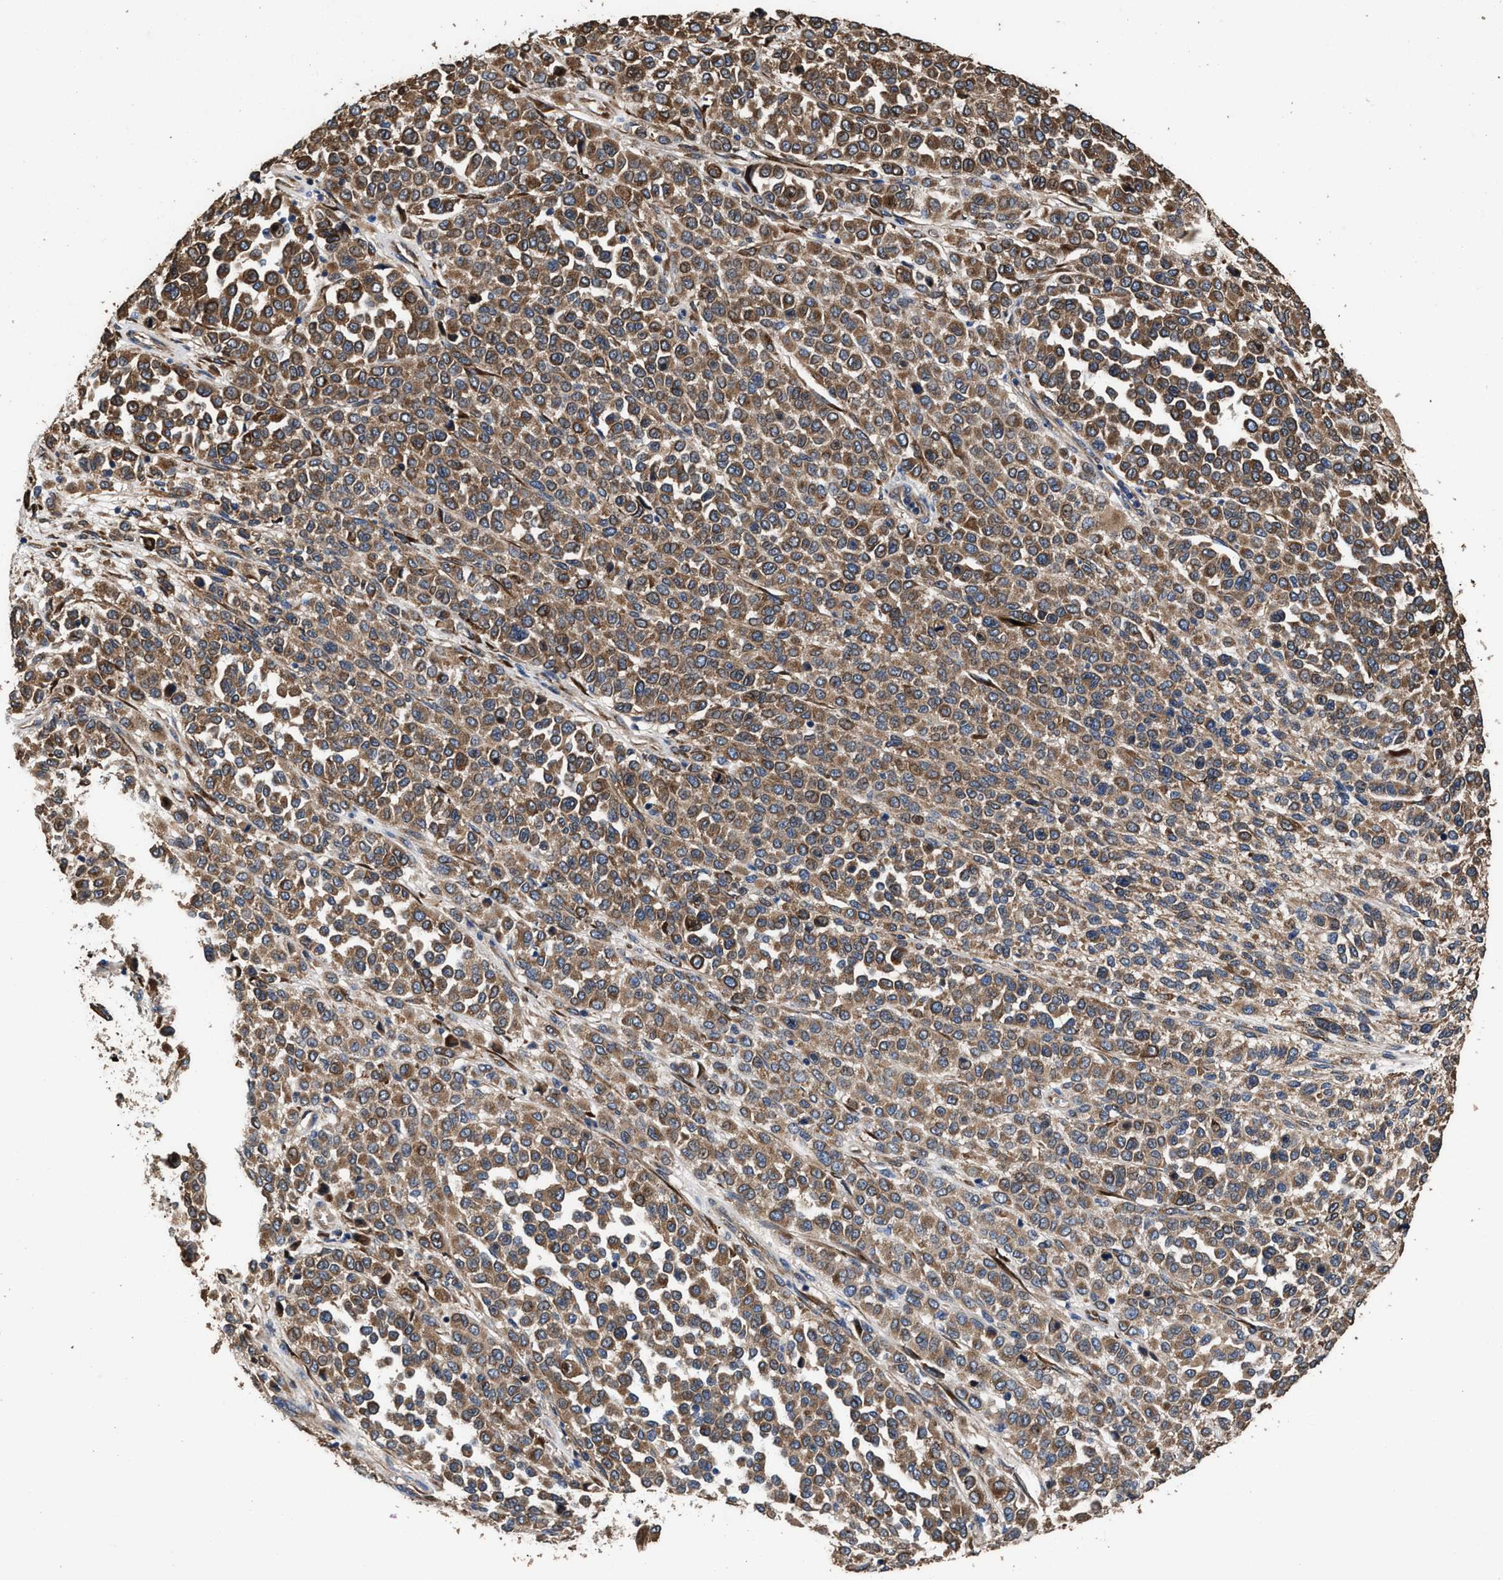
{"staining": {"intensity": "strong", "quantity": ">75%", "location": "cytoplasmic/membranous"}, "tissue": "melanoma", "cell_type": "Tumor cells", "image_type": "cancer", "snomed": [{"axis": "morphology", "description": "Malignant melanoma, Metastatic site"}, {"axis": "topography", "description": "Pancreas"}], "caption": "Human melanoma stained with a protein marker shows strong staining in tumor cells.", "gene": "IDNK", "patient": {"sex": "female", "age": 30}}